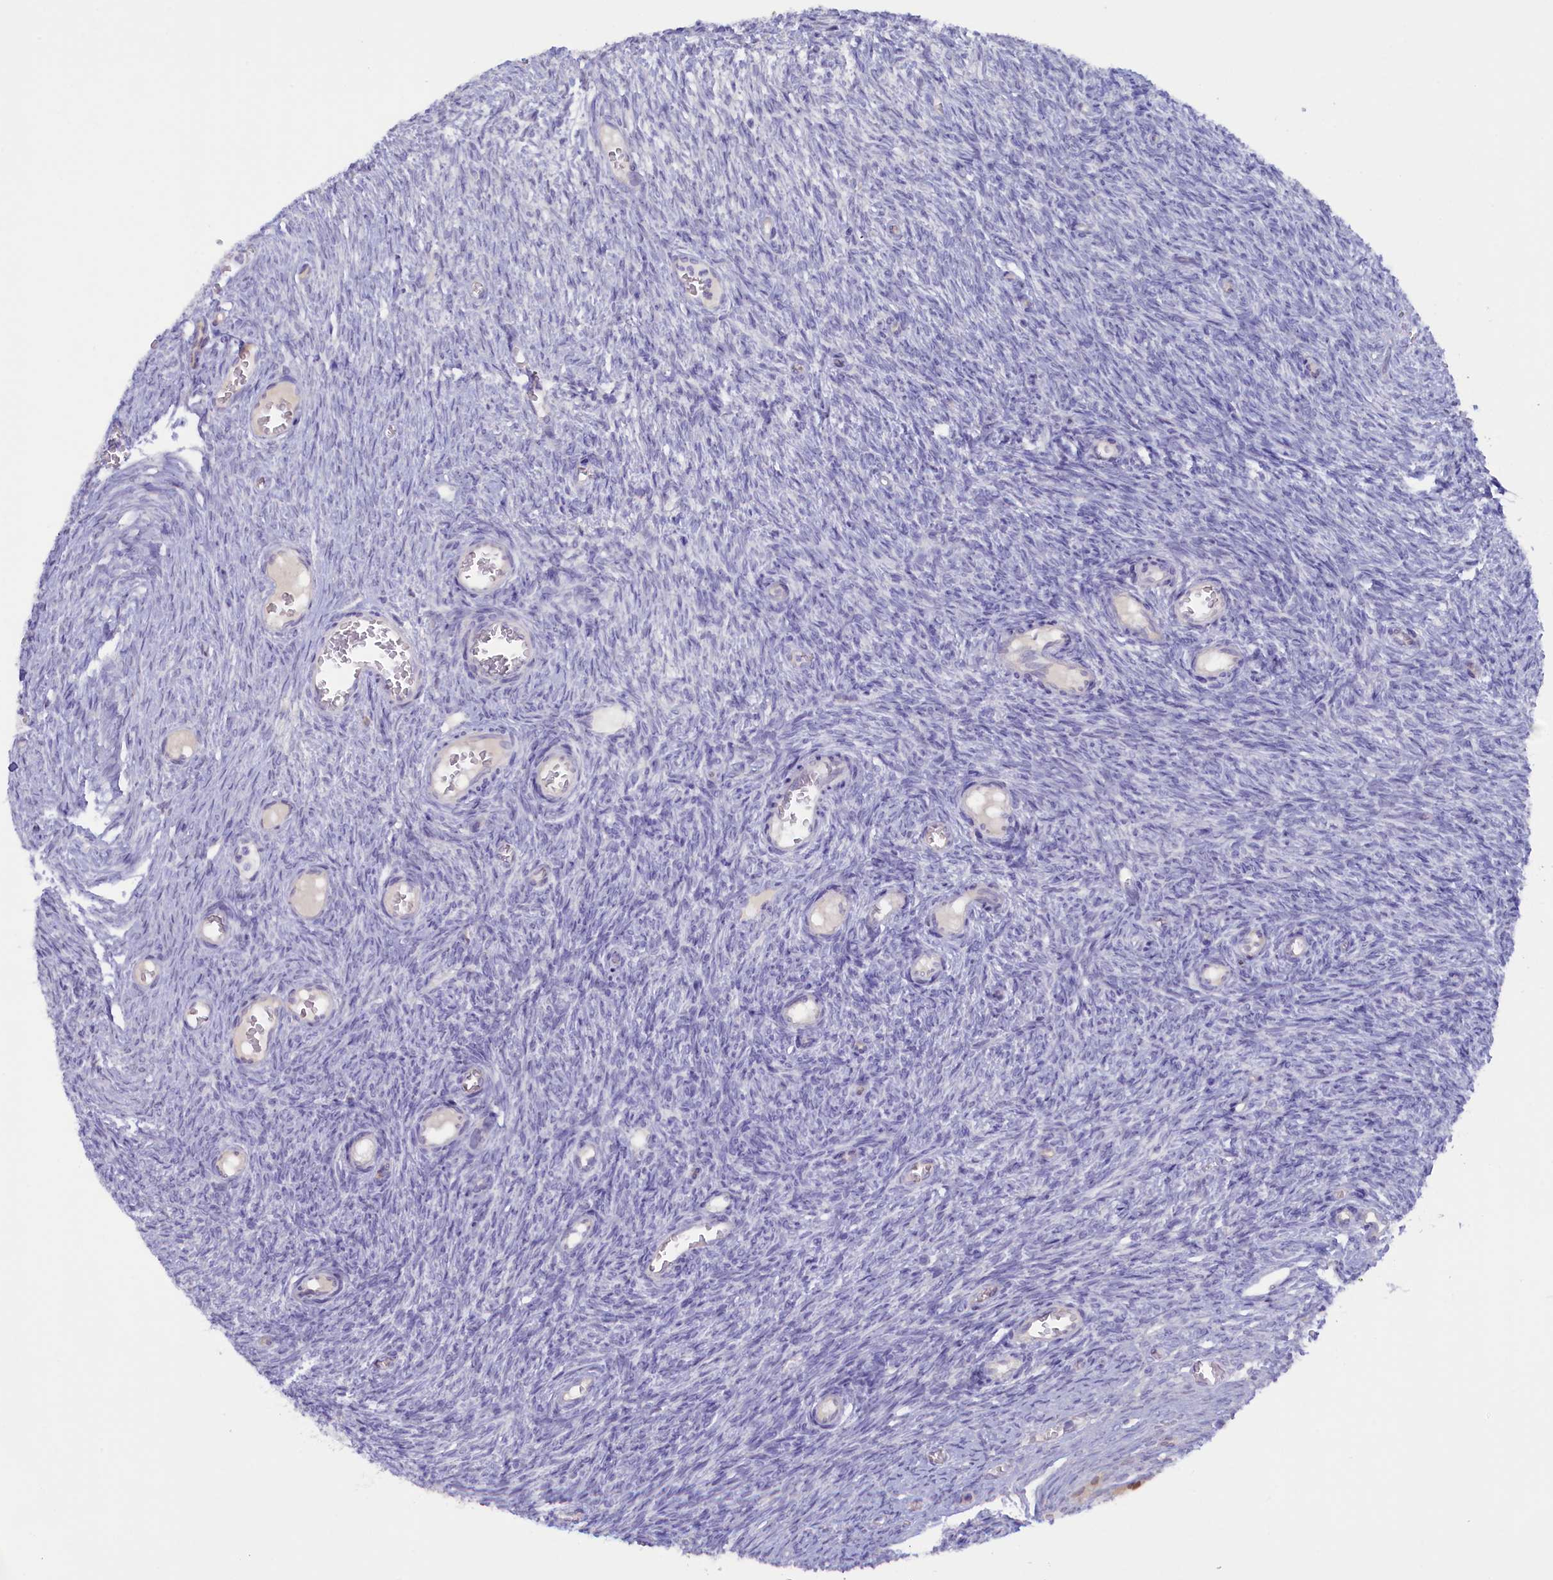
{"staining": {"intensity": "negative", "quantity": "none", "location": "none"}, "tissue": "ovary", "cell_type": "Ovarian stroma cells", "image_type": "normal", "snomed": [{"axis": "morphology", "description": "Normal tissue, NOS"}, {"axis": "topography", "description": "Ovary"}], "caption": "Ovary was stained to show a protein in brown. There is no significant staining in ovarian stroma cells. (Stains: DAB (3,3'-diaminobenzidine) IHC with hematoxylin counter stain, Microscopy: brightfield microscopy at high magnification).", "gene": "ZSWIM4", "patient": {"sex": "female", "age": 44}}